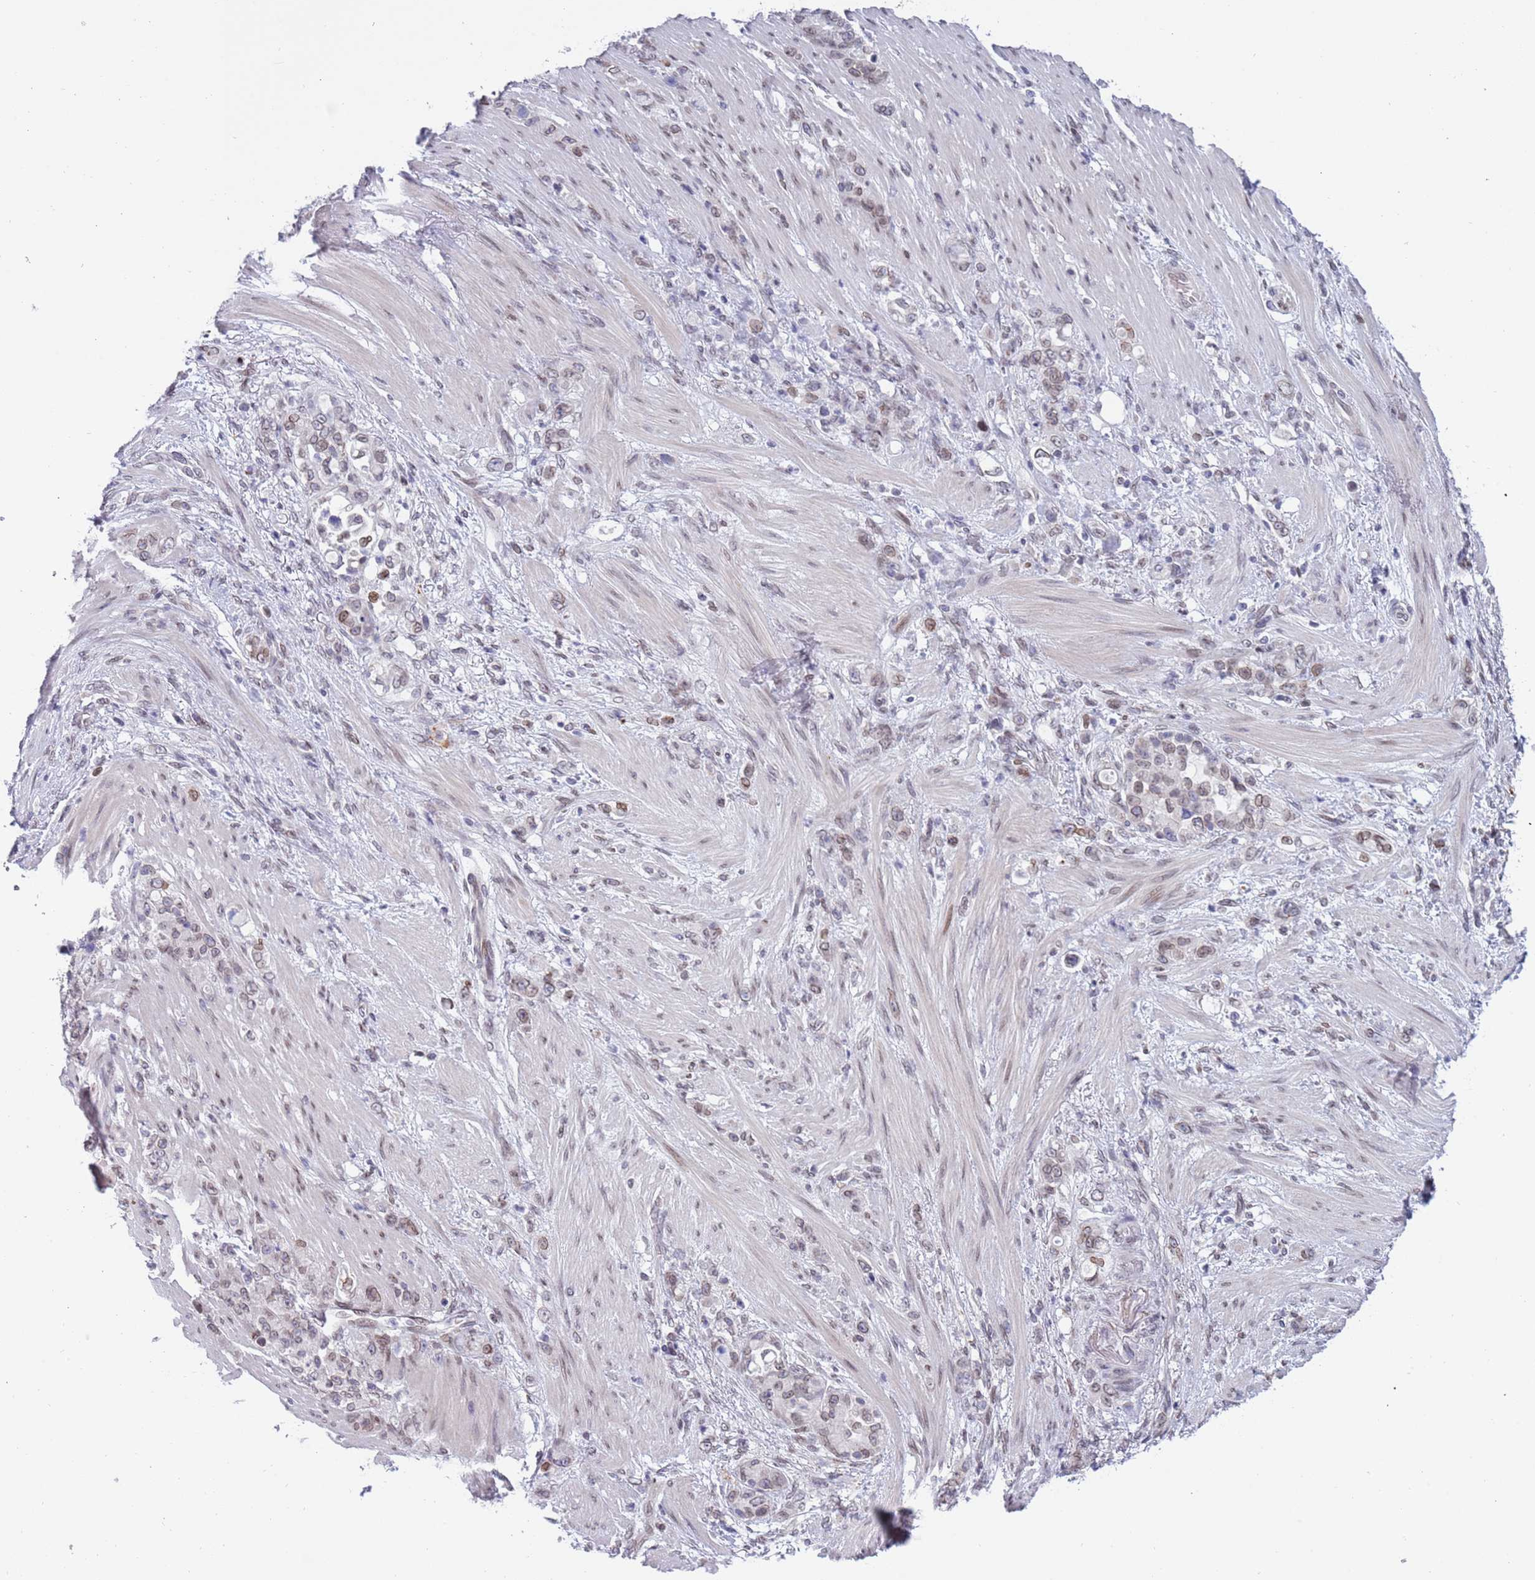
{"staining": {"intensity": "moderate", "quantity": "<25%", "location": "cytoplasmic/membranous,nuclear"}, "tissue": "stomach cancer", "cell_type": "Tumor cells", "image_type": "cancer", "snomed": [{"axis": "morphology", "description": "Normal tissue, NOS"}, {"axis": "morphology", "description": "Adenocarcinoma, NOS"}, {"axis": "topography", "description": "Stomach"}], "caption": "Stomach cancer (adenocarcinoma) stained with a protein marker exhibits moderate staining in tumor cells.", "gene": "KLHDC2", "patient": {"sex": "female", "age": 79}}